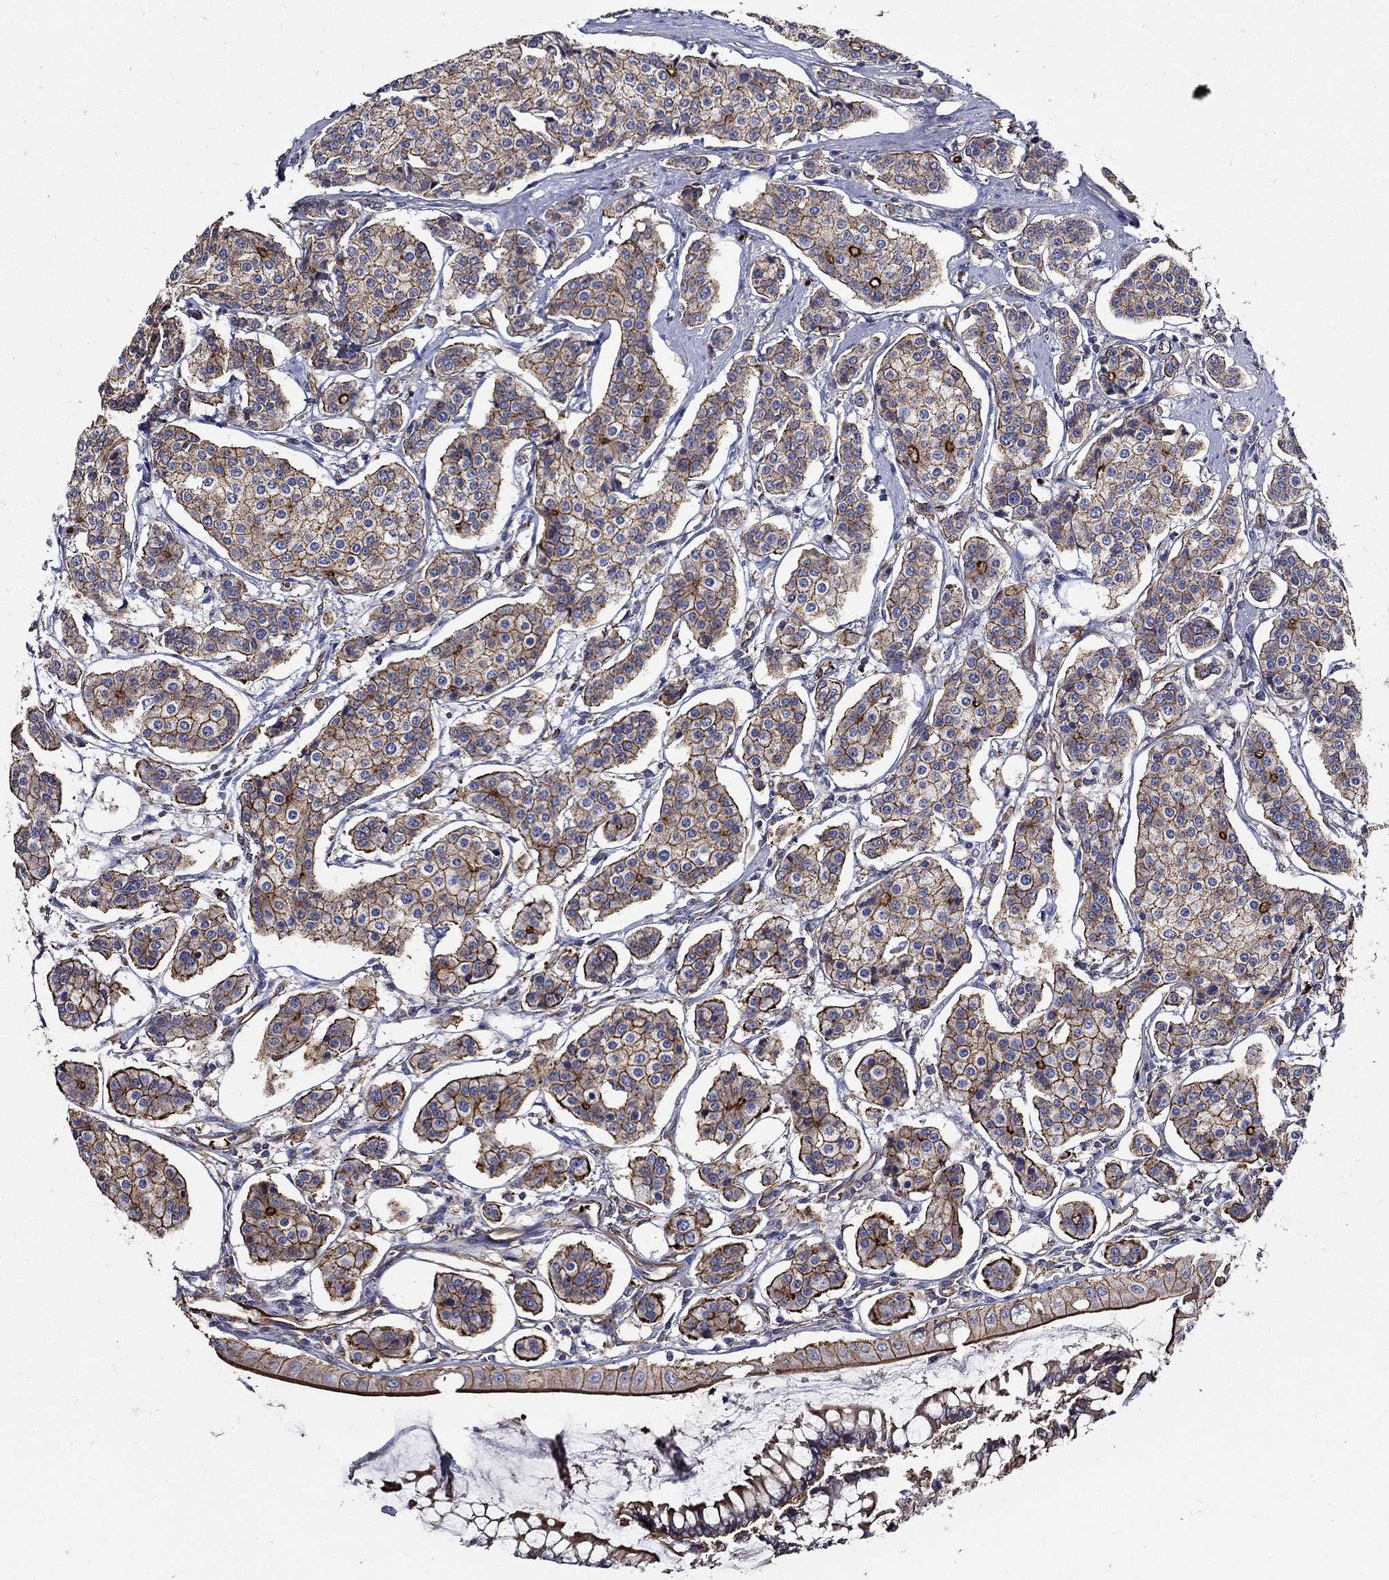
{"staining": {"intensity": "strong", "quantity": ">75%", "location": "cytoplasmic/membranous"}, "tissue": "carcinoid", "cell_type": "Tumor cells", "image_type": "cancer", "snomed": [{"axis": "morphology", "description": "Carcinoid, malignant, NOS"}, {"axis": "topography", "description": "Small intestine"}], "caption": "A brown stain labels strong cytoplasmic/membranous staining of a protein in carcinoid (malignant) tumor cells.", "gene": "APBB3", "patient": {"sex": "female", "age": 65}}